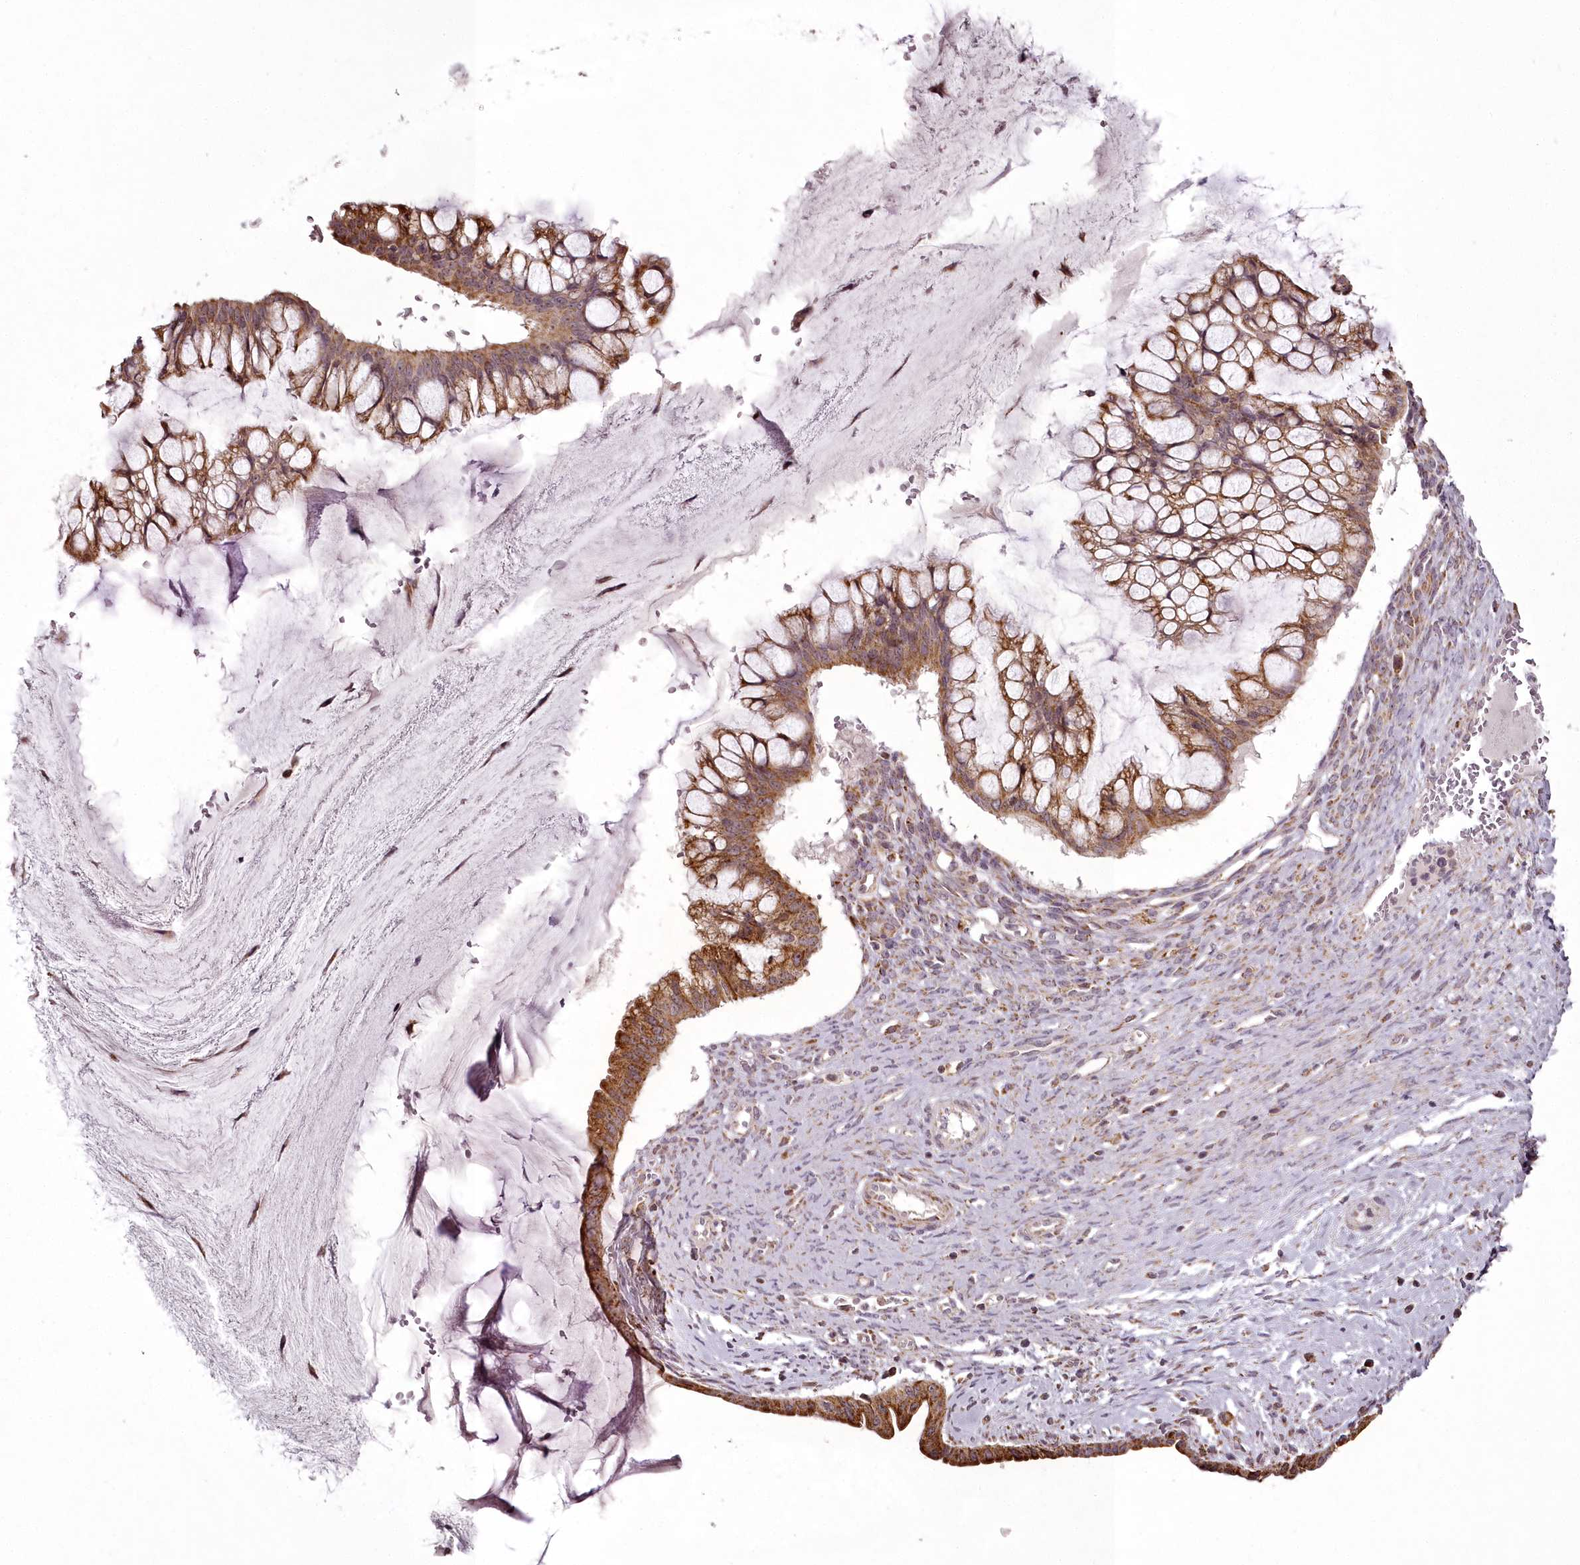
{"staining": {"intensity": "moderate", "quantity": ">75%", "location": "cytoplasmic/membranous"}, "tissue": "ovarian cancer", "cell_type": "Tumor cells", "image_type": "cancer", "snomed": [{"axis": "morphology", "description": "Cystadenocarcinoma, mucinous, NOS"}, {"axis": "topography", "description": "Ovary"}], "caption": "IHC image of ovarian cancer stained for a protein (brown), which shows medium levels of moderate cytoplasmic/membranous staining in approximately >75% of tumor cells.", "gene": "CHCHD2", "patient": {"sex": "female", "age": 73}}